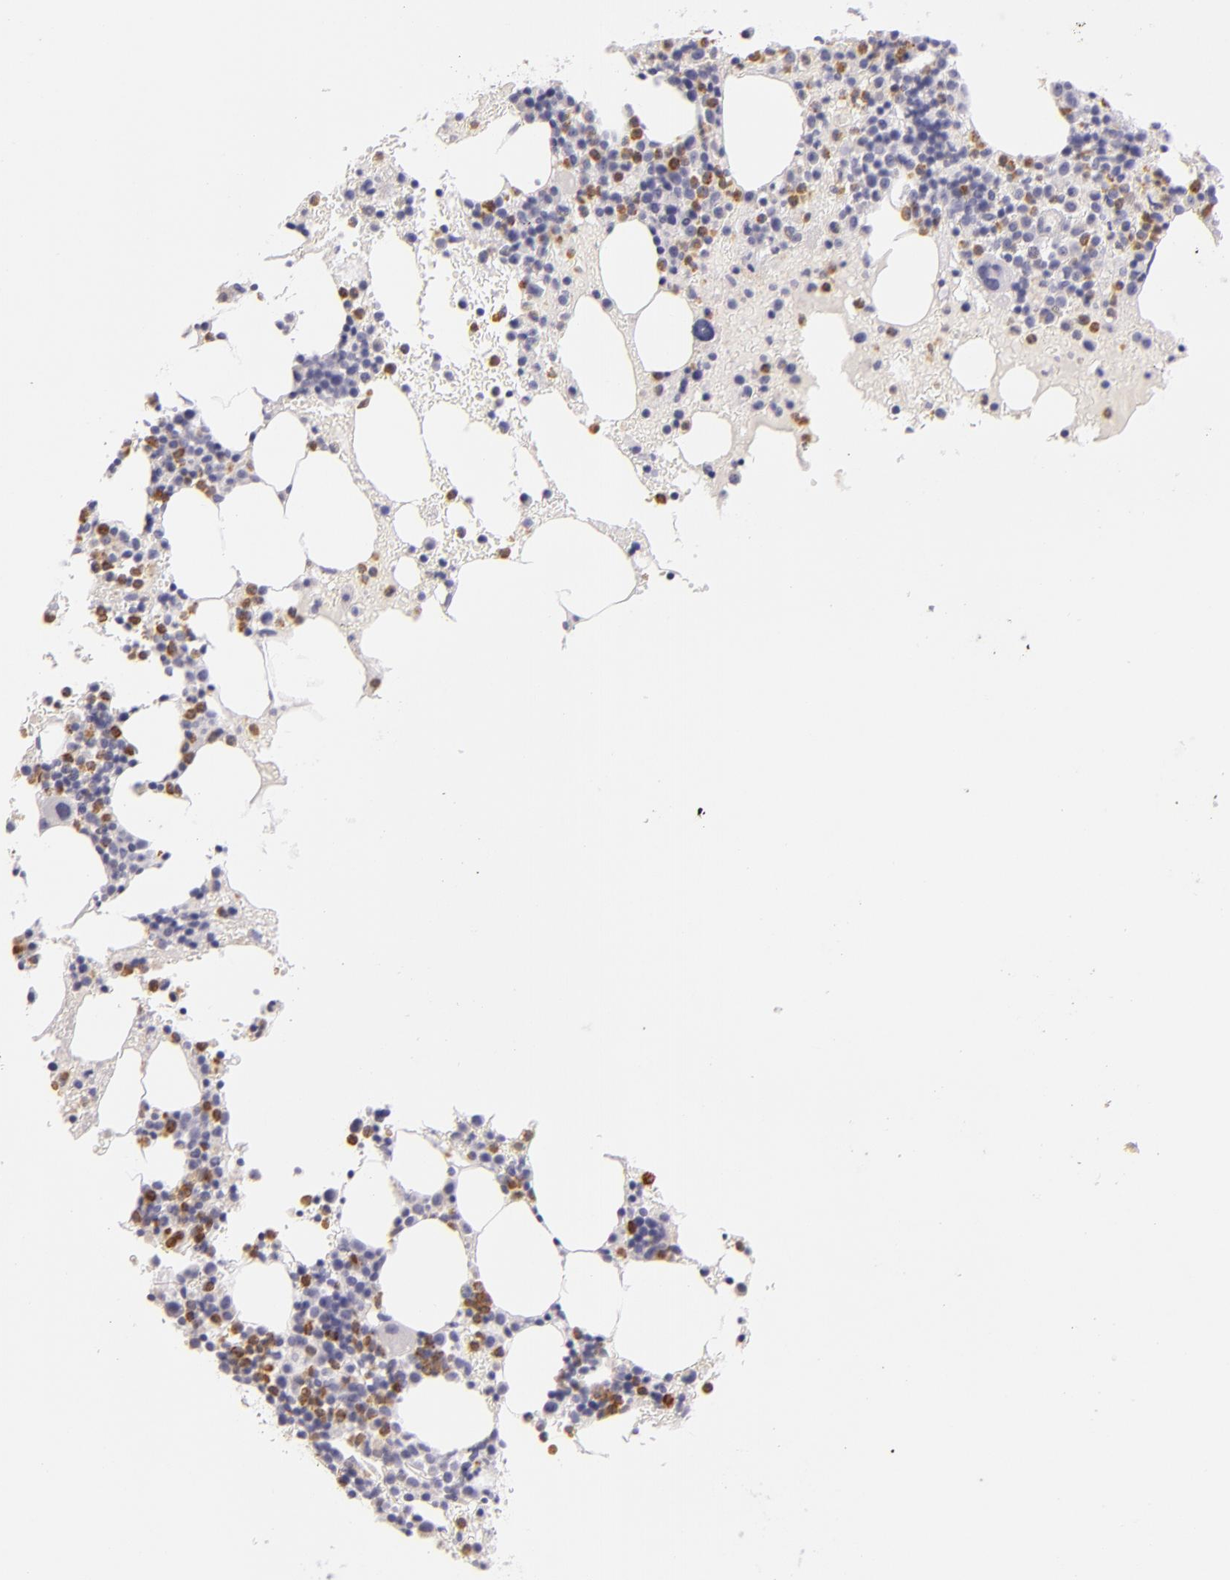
{"staining": {"intensity": "moderate", "quantity": "25%-75%", "location": "cytoplasmic/membranous"}, "tissue": "bone marrow", "cell_type": "Hematopoietic cells", "image_type": "normal", "snomed": [{"axis": "morphology", "description": "Normal tissue, NOS"}, {"axis": "topography", "description": "Bone marrow"}], "caption": "Human bone marrow stained with a brown dye demonstrates moderate cytoplasmic/membranous positive expression in approximately 25%-75% of hematopoietic cells.", "gene": "FAM181A", "patient": {"sex": "female", "age": 88}}